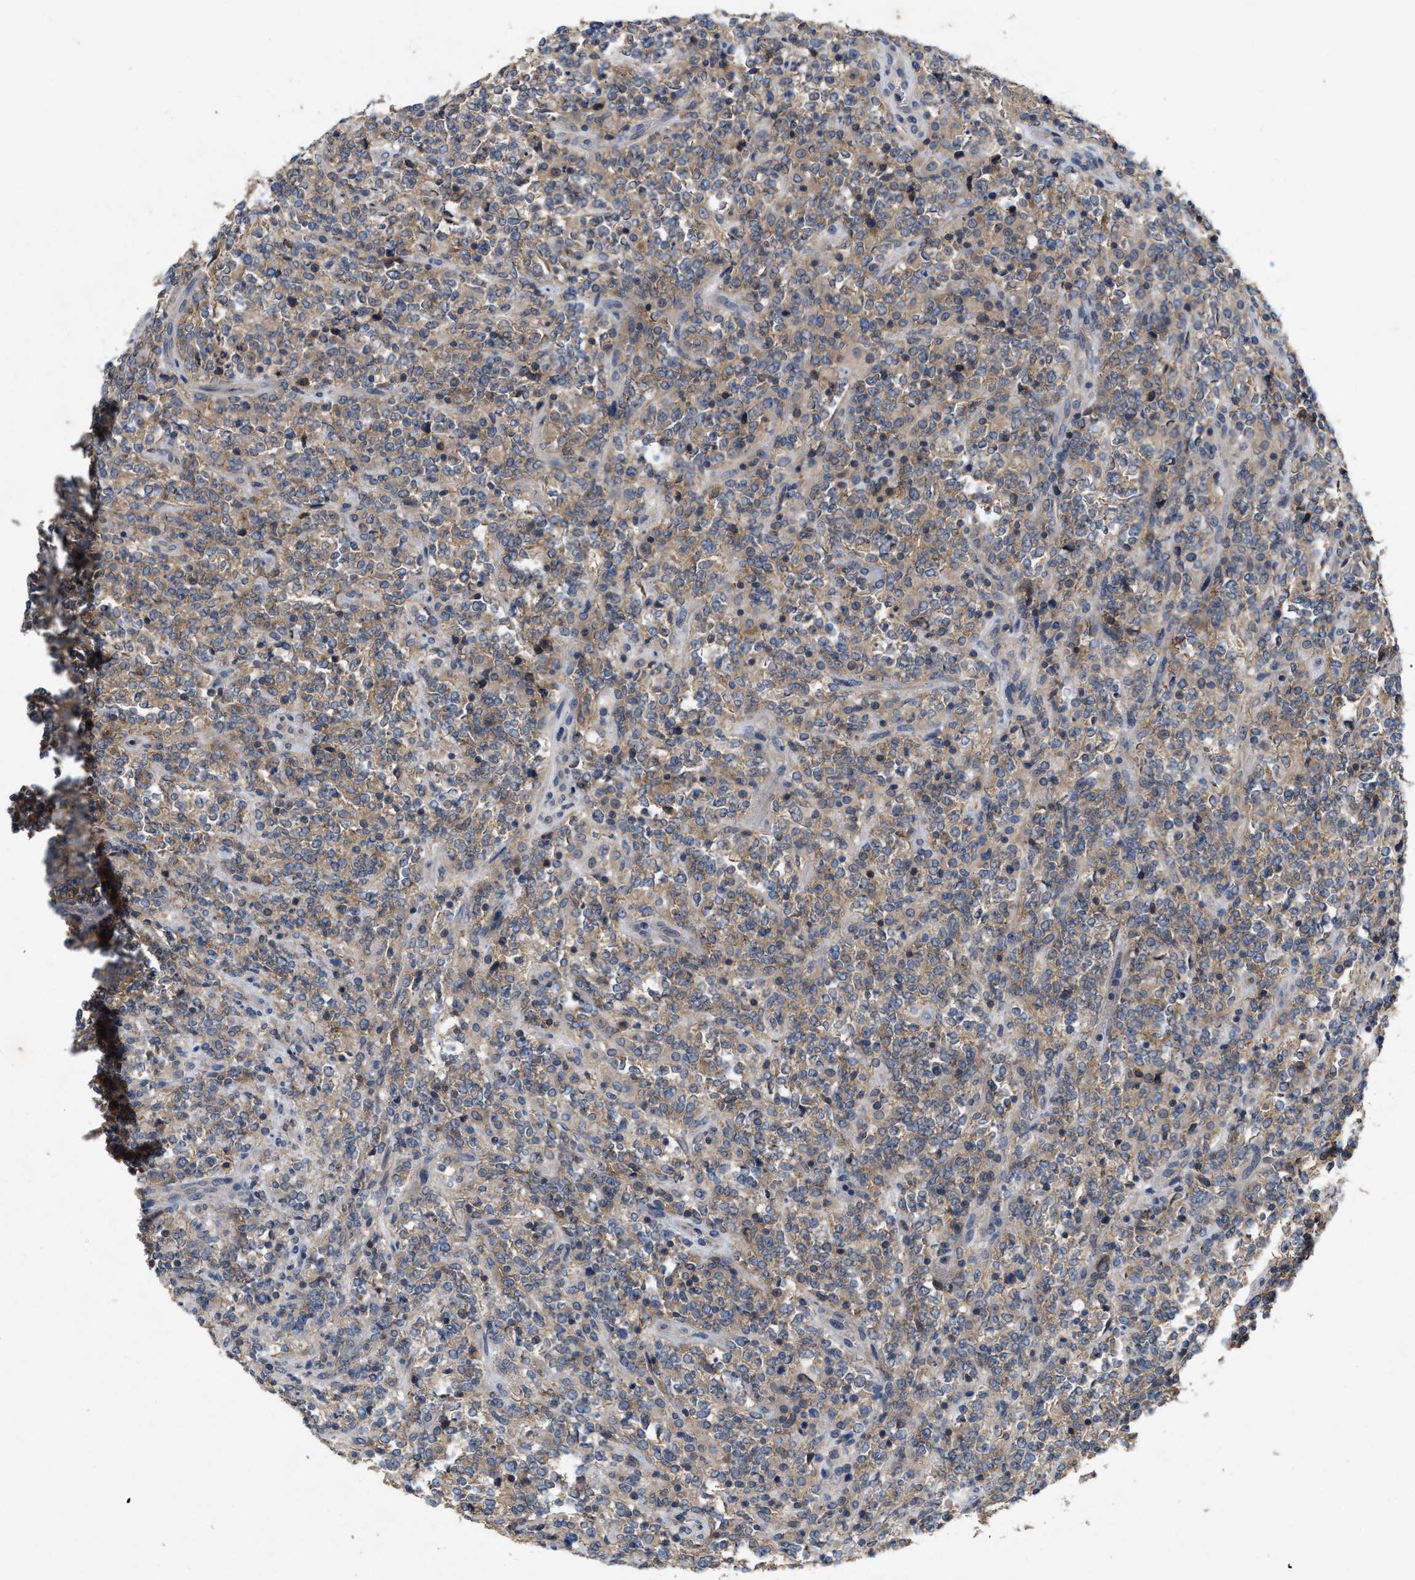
{"staining": {"intensity": "moderate", "quantity": ">75%", "location": "cytoplasmic/membranous"}, "tissue": "lymphoma", "cell_type": "Tumor cells", "image_type": "cancer", "snomed": [{"axis": "morphology", "description": "Malignant lymphoma, non-Hodgkin's type, High grade"}, {"axis": "topography", "description": "Soft tissue"}], "caption": "Human malignant lymphoma, non-Hodgkin's type (high-grade) stained with a protein marker shows moderate staining in tumor cells.", "gene": "LPAR2", "patient": {"sex": "male", "age": 18}}